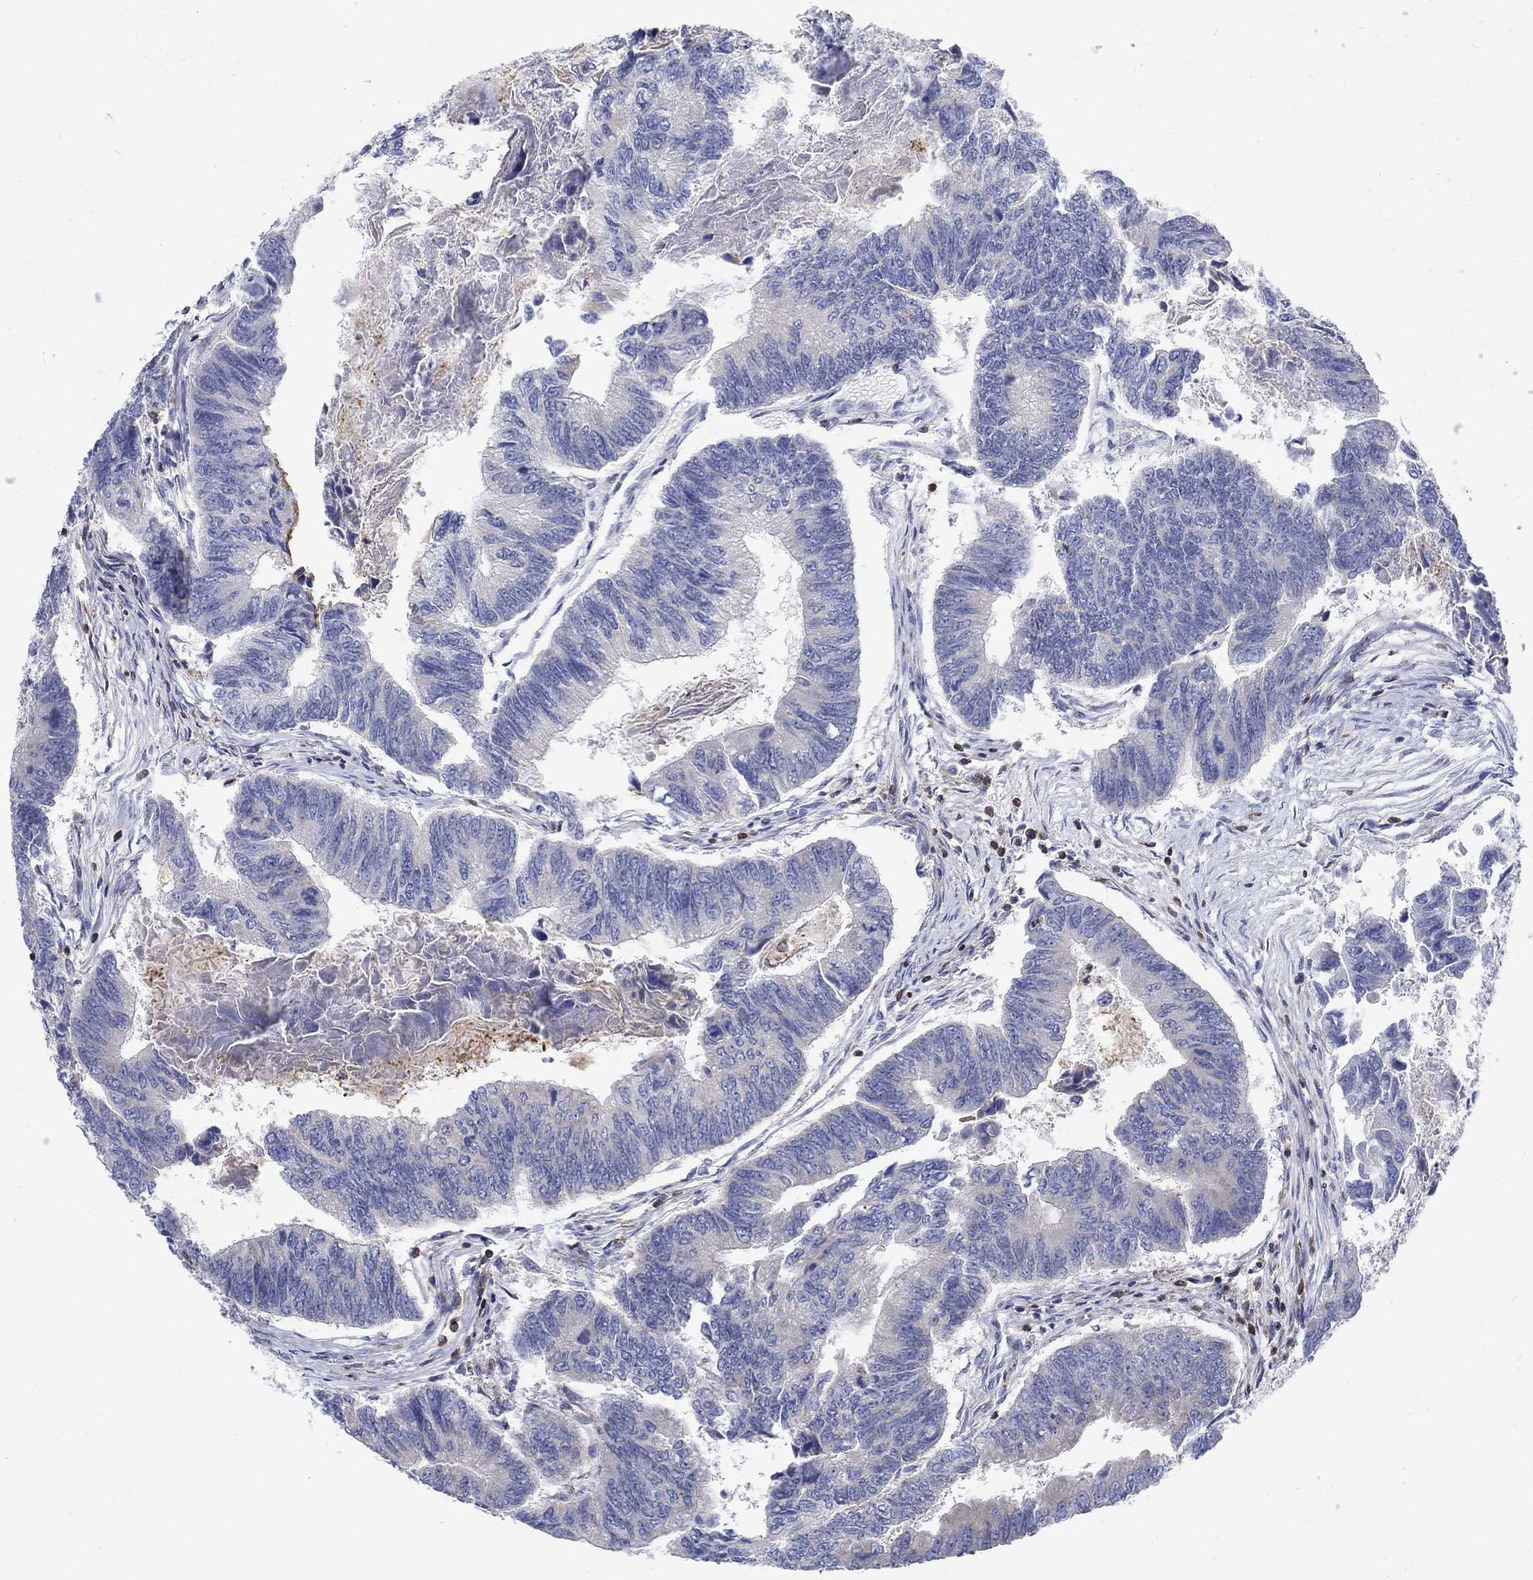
{"staining": {"intensity": "negative", "quantity": "none", "location": "none"}, "tissue": "colorectal cancer", "cell_type": "Tumor cells", "image_type": "cancer", "snomed": [{"axis": "morphology", "description": "Adenocarcinoma, NOS"}, {"axis": "topography", "description": "Colon"}], "caption": "Immunohistochemistry (IHC) image of human colorectal cancer (adenocarcinoma) stained for a protein (brown), which displays no expression in tumor cells.", "gene": "AGAP2", "patient": {"sex": "female", "age": 65}}